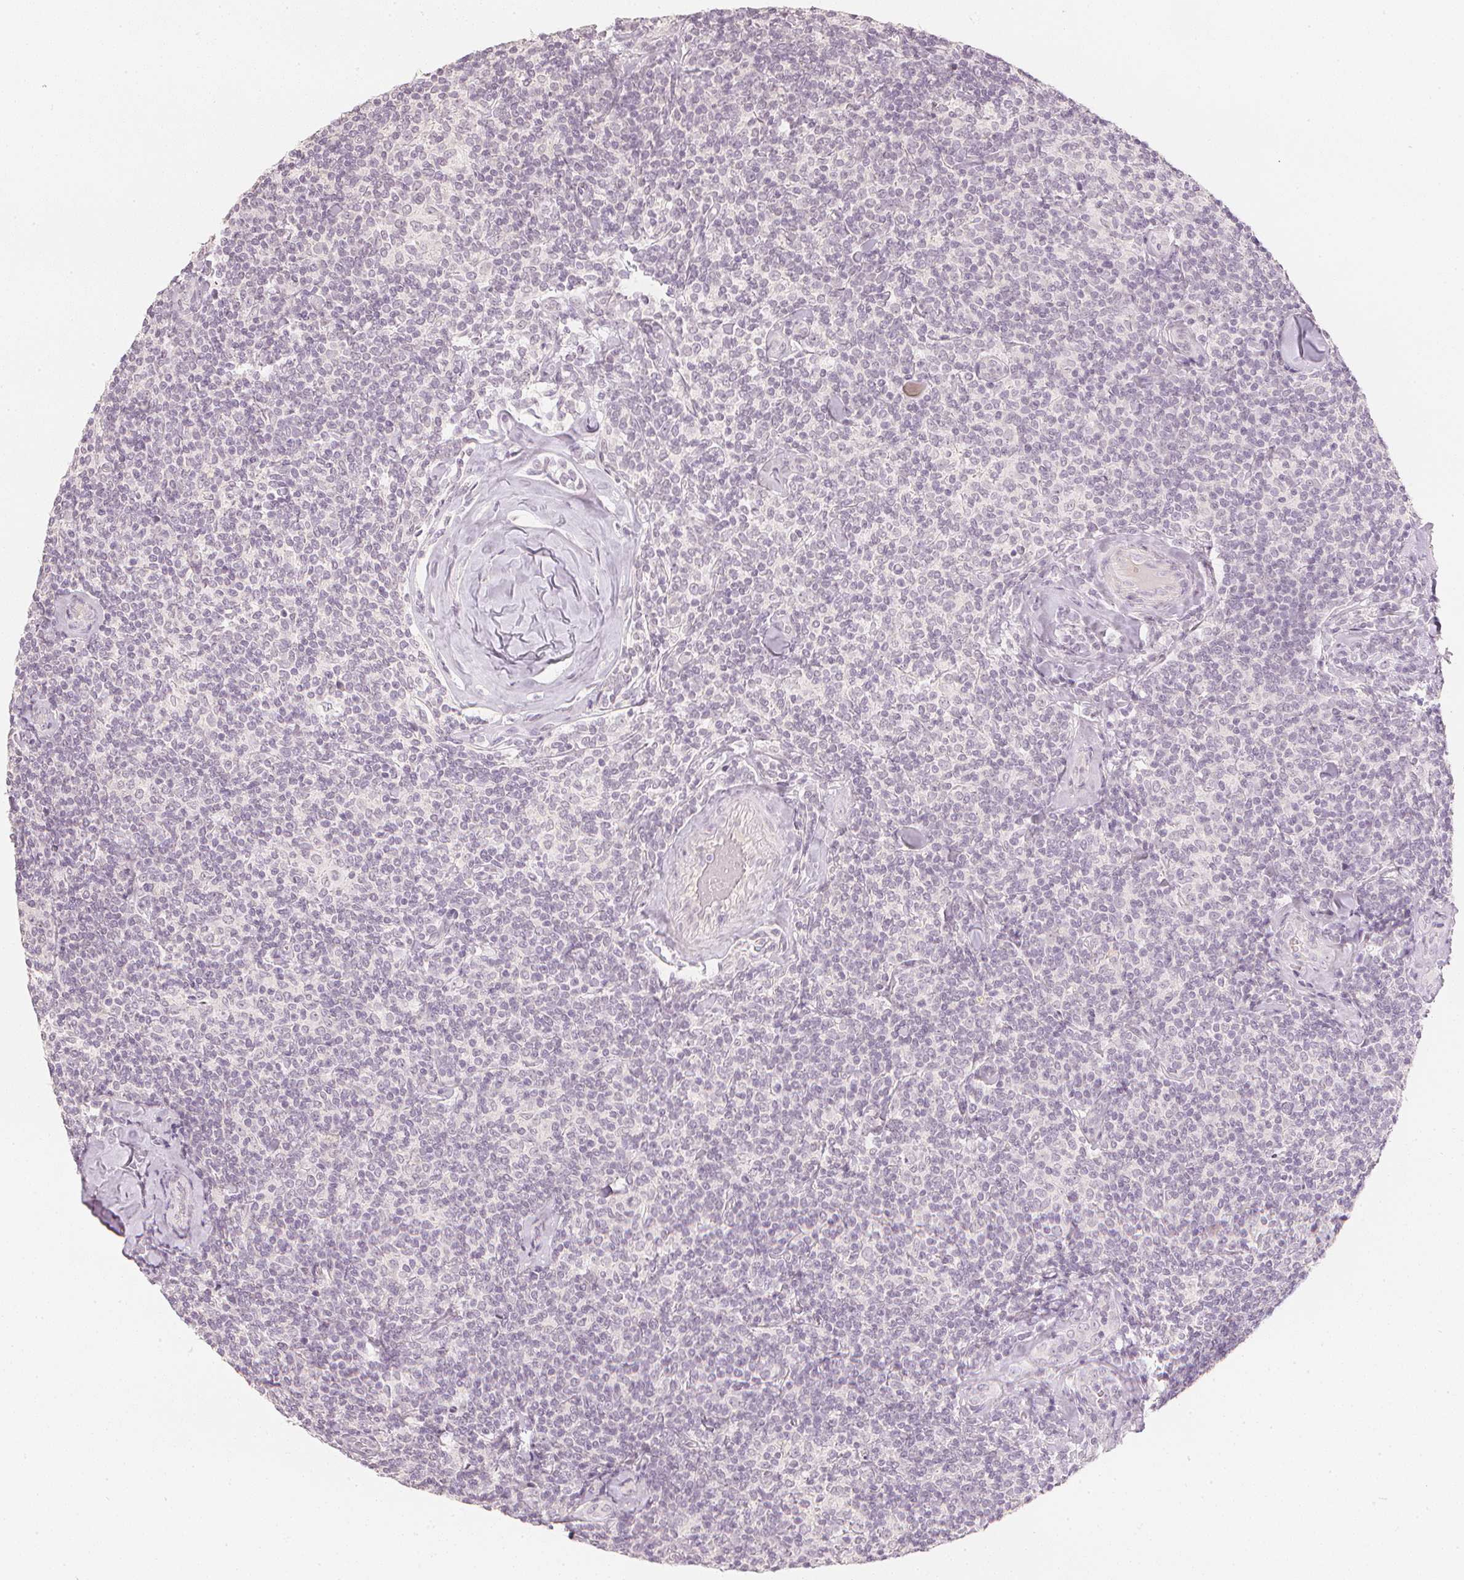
{"staining": {"intensity": "negative", "quantity": "none", "location": "none"}, "tissue": "lymphoma", "cell_type": "Tumor cells", "image_type": "cancer", "snomed": [{"axis": "morphology", "description": "Malignant lymphoma, non-Hodgkin's type, Low grade"}, {"axis": "topography", "description": "Lymph node"}], "caption": "Malignant lymphoma, non-Hodgkin's type (low-grade) was stained to show a protein in brown. There is no significant staining in tumor cells. (DAB immunohistochemistry, high magnification).", "gene": "CALB1", "patient": {"sex": "female", "age": 56}}